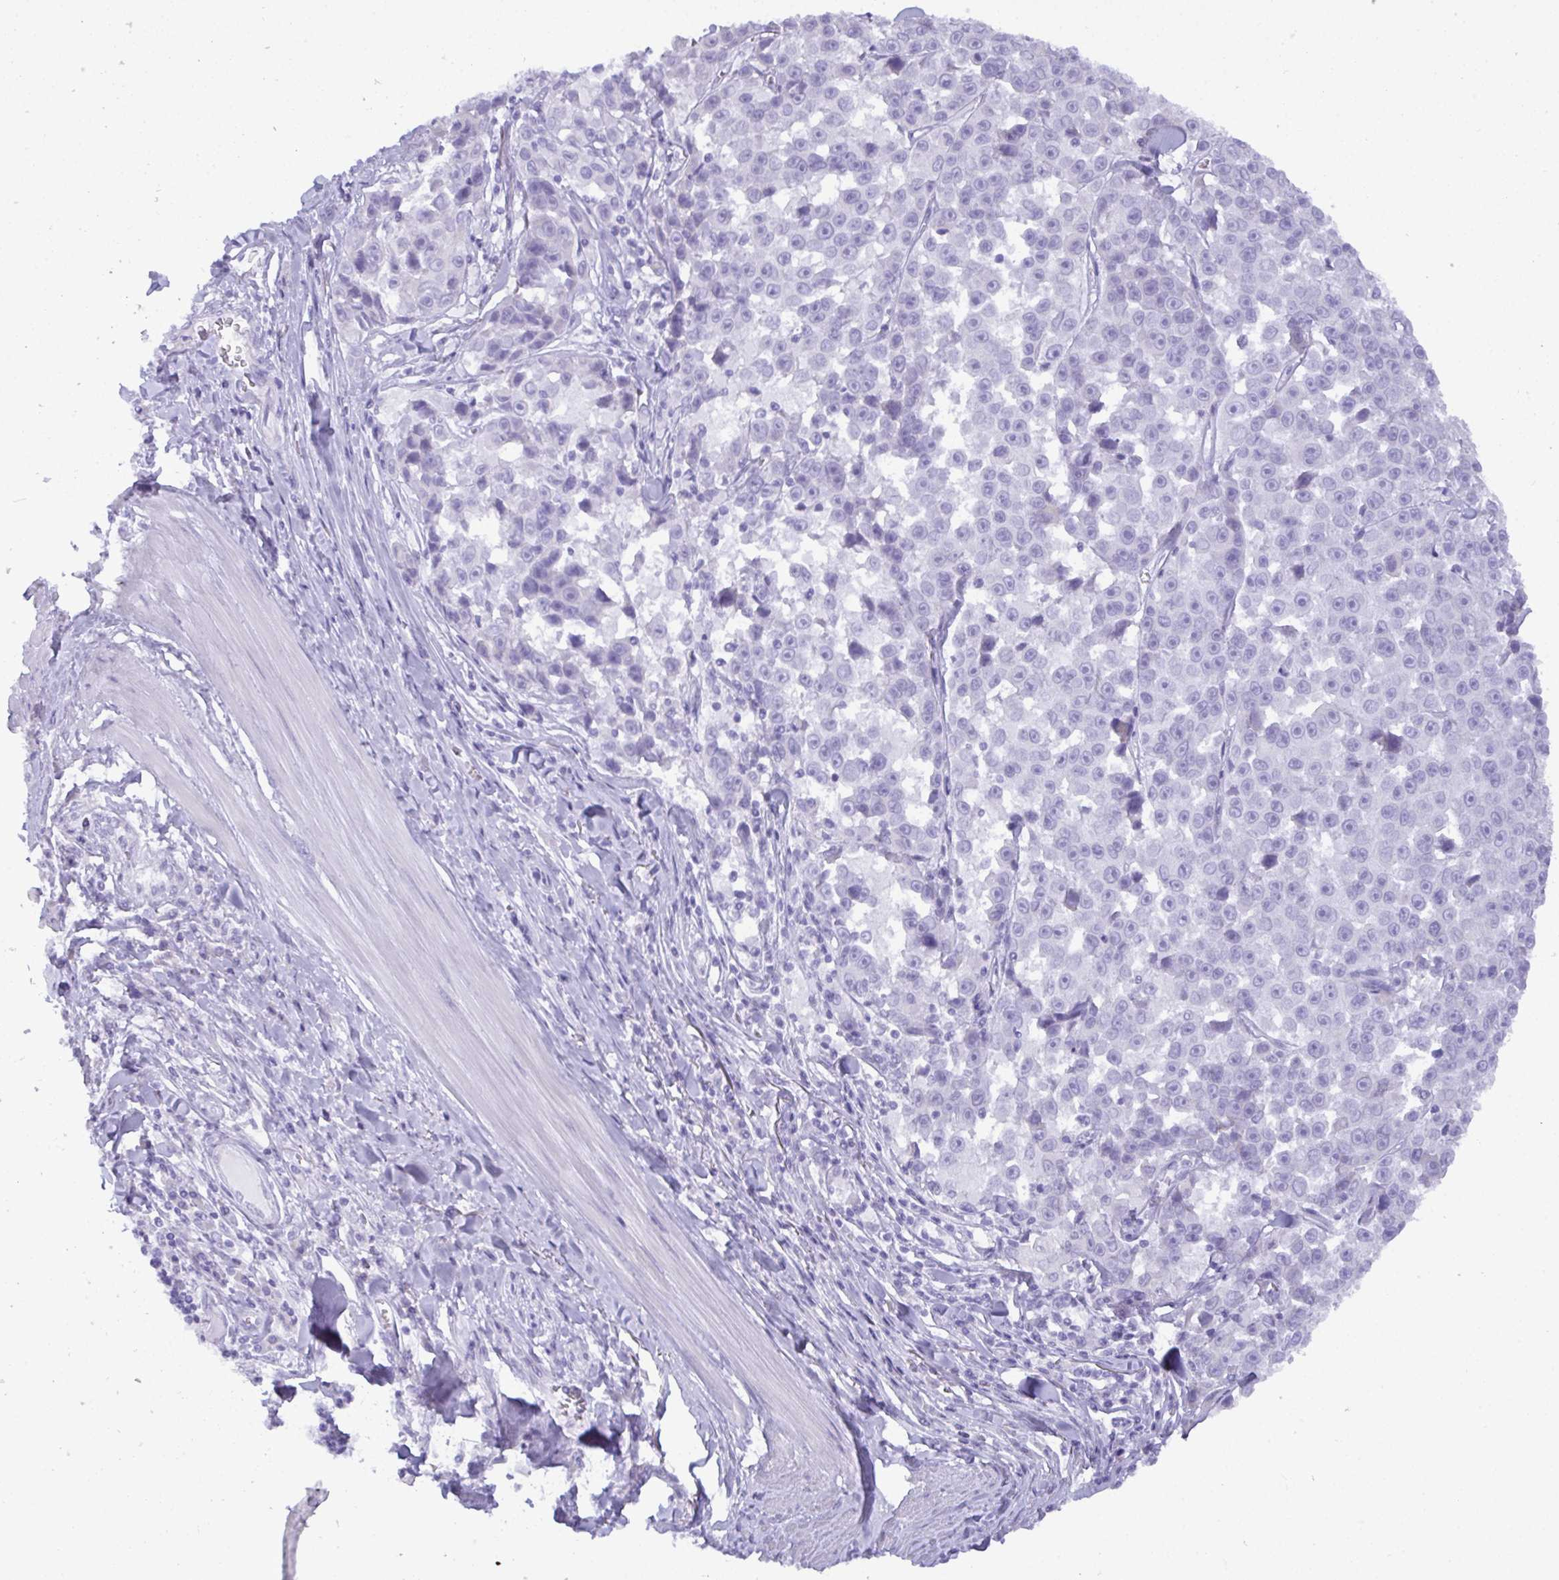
{"staining": {"intensity": "negative", "quantity": "none", "location": "none"}, "tissue": "melanoma", "cell_type": "Tumor cells", "image_type": "cancer", "snomed": [{"axis": "morphology", "description": "Malignant melanoma, NOS"}, {"axis": "topography", "description": "Skin"}], "caption": "Immunohistochemical staining of human melanoma demonstrates no significant staining in tumor cells.", "gene": "C4orf33", "patient": {"sex": "female", "age": 66}}